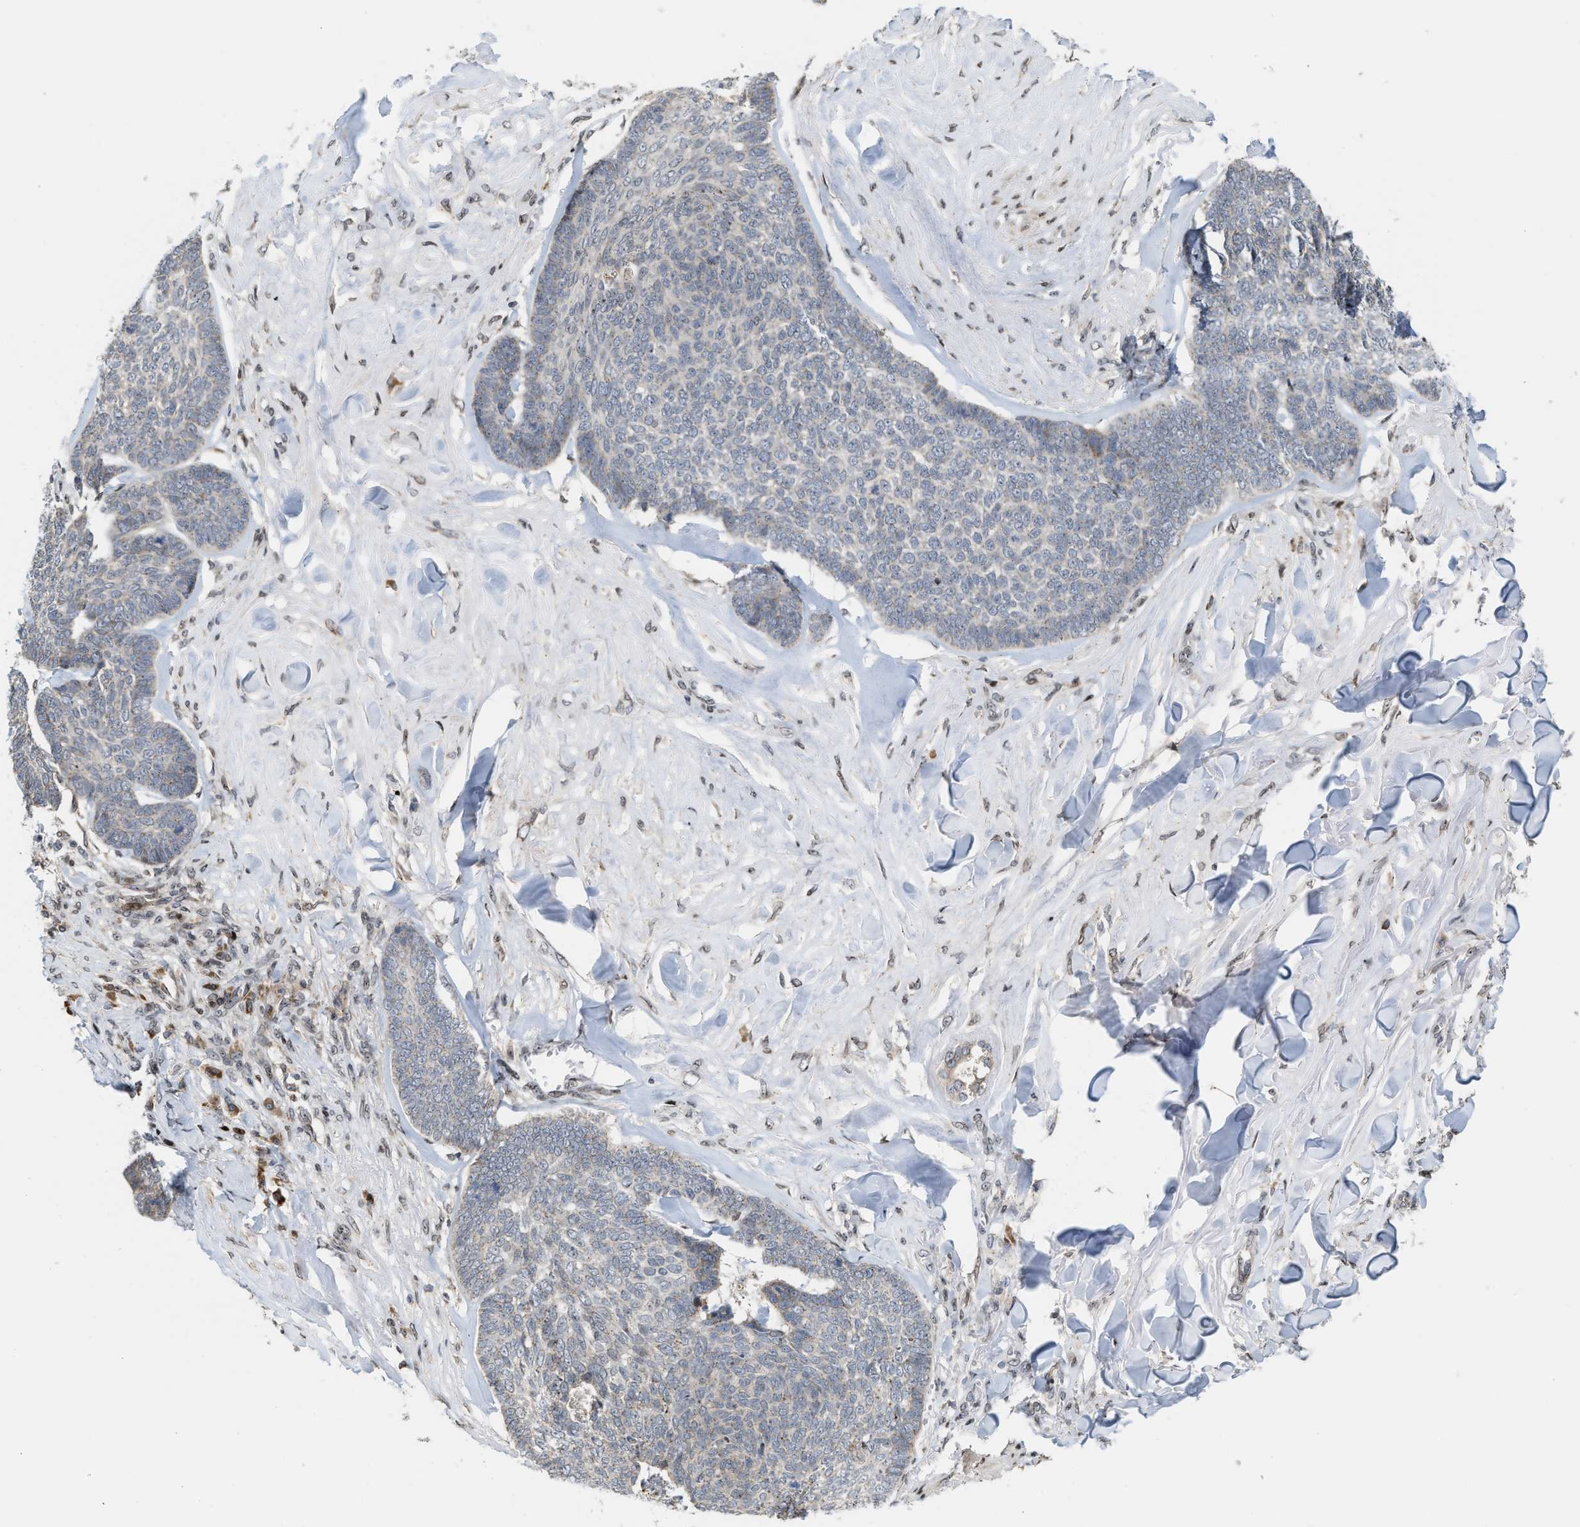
{"staining": {"intensity": "weak", "quantity": "25%-75%", "location": "cytoplasmic/membranous"}, "tissue": "skin cancer", "cell_type": "Tumor cells", "image_type": "cancer", "snomed": [{"axis": "morphology", "description": "Basal cell carcinoma"}, {"axis": "topography", "description": "Skin"}], "caption": "Skin cancer (basal cell carcinoma) stained with a brown dye demonstrates weak cytoplasmic/membranous positive expression in about 25%-75% of tumor cells.", "gene": "PDZD2", "patient": {"sex": "male", "age": 84}}